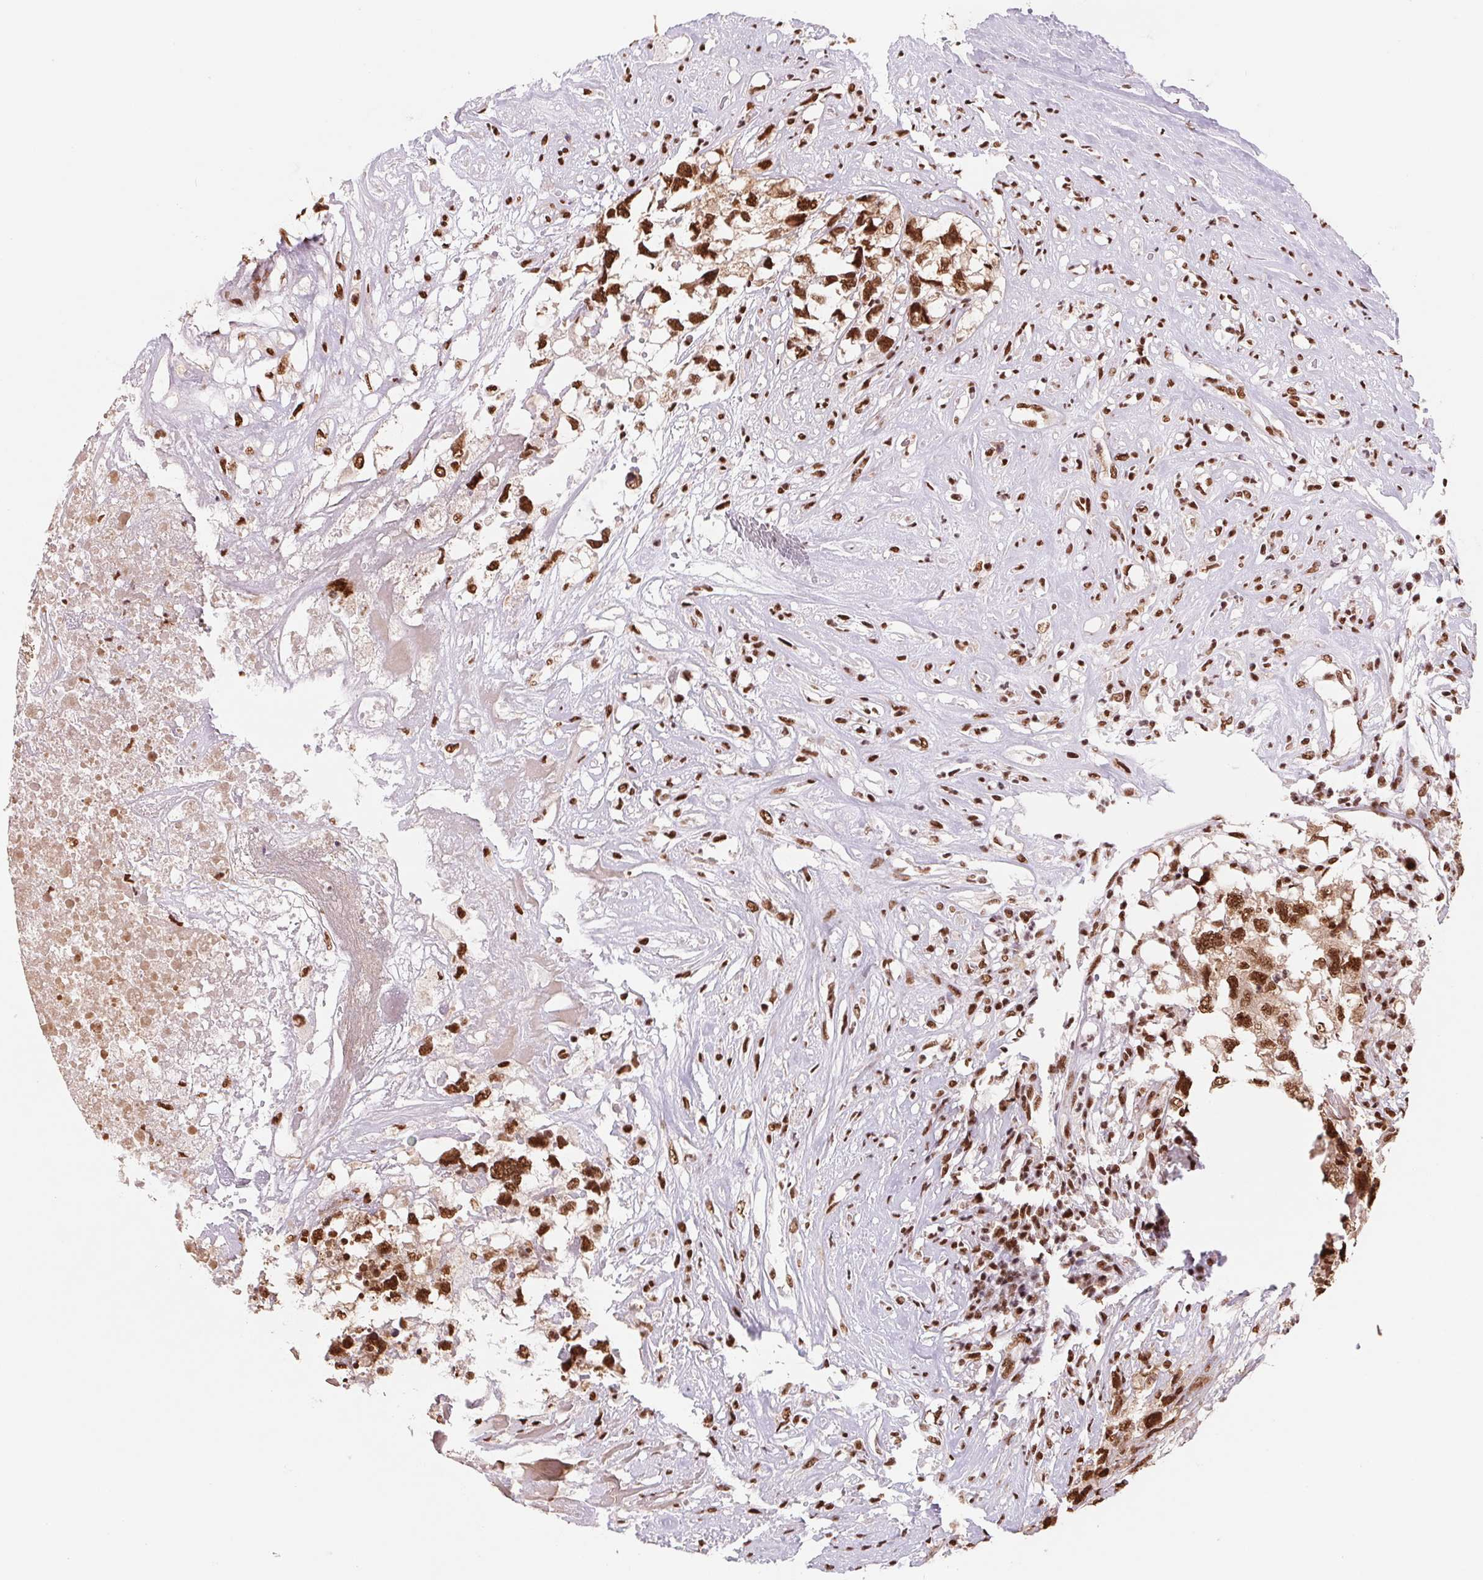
{"staining": {"intensity": "strong", "quantity": ">75%", "location": "nuclear"}, "tissue": "testis cancer", "cell_type": "Tumor cells", "image_type": "cancer", "snomed": [{"axis": "morphology", "description": "Carcinoma, Embryonal, NOS"}, {"axis": "topography", "description": "Testis"}], "caption": "High-power microscopy captured an IHC histopathology image of testis cancer (embryonal carcinoma), revealing strong nuclear positivity in approximately >75% of tumor cells.", "gene": "SNRPG", "patient": {"sex": "male", "age": 83}}